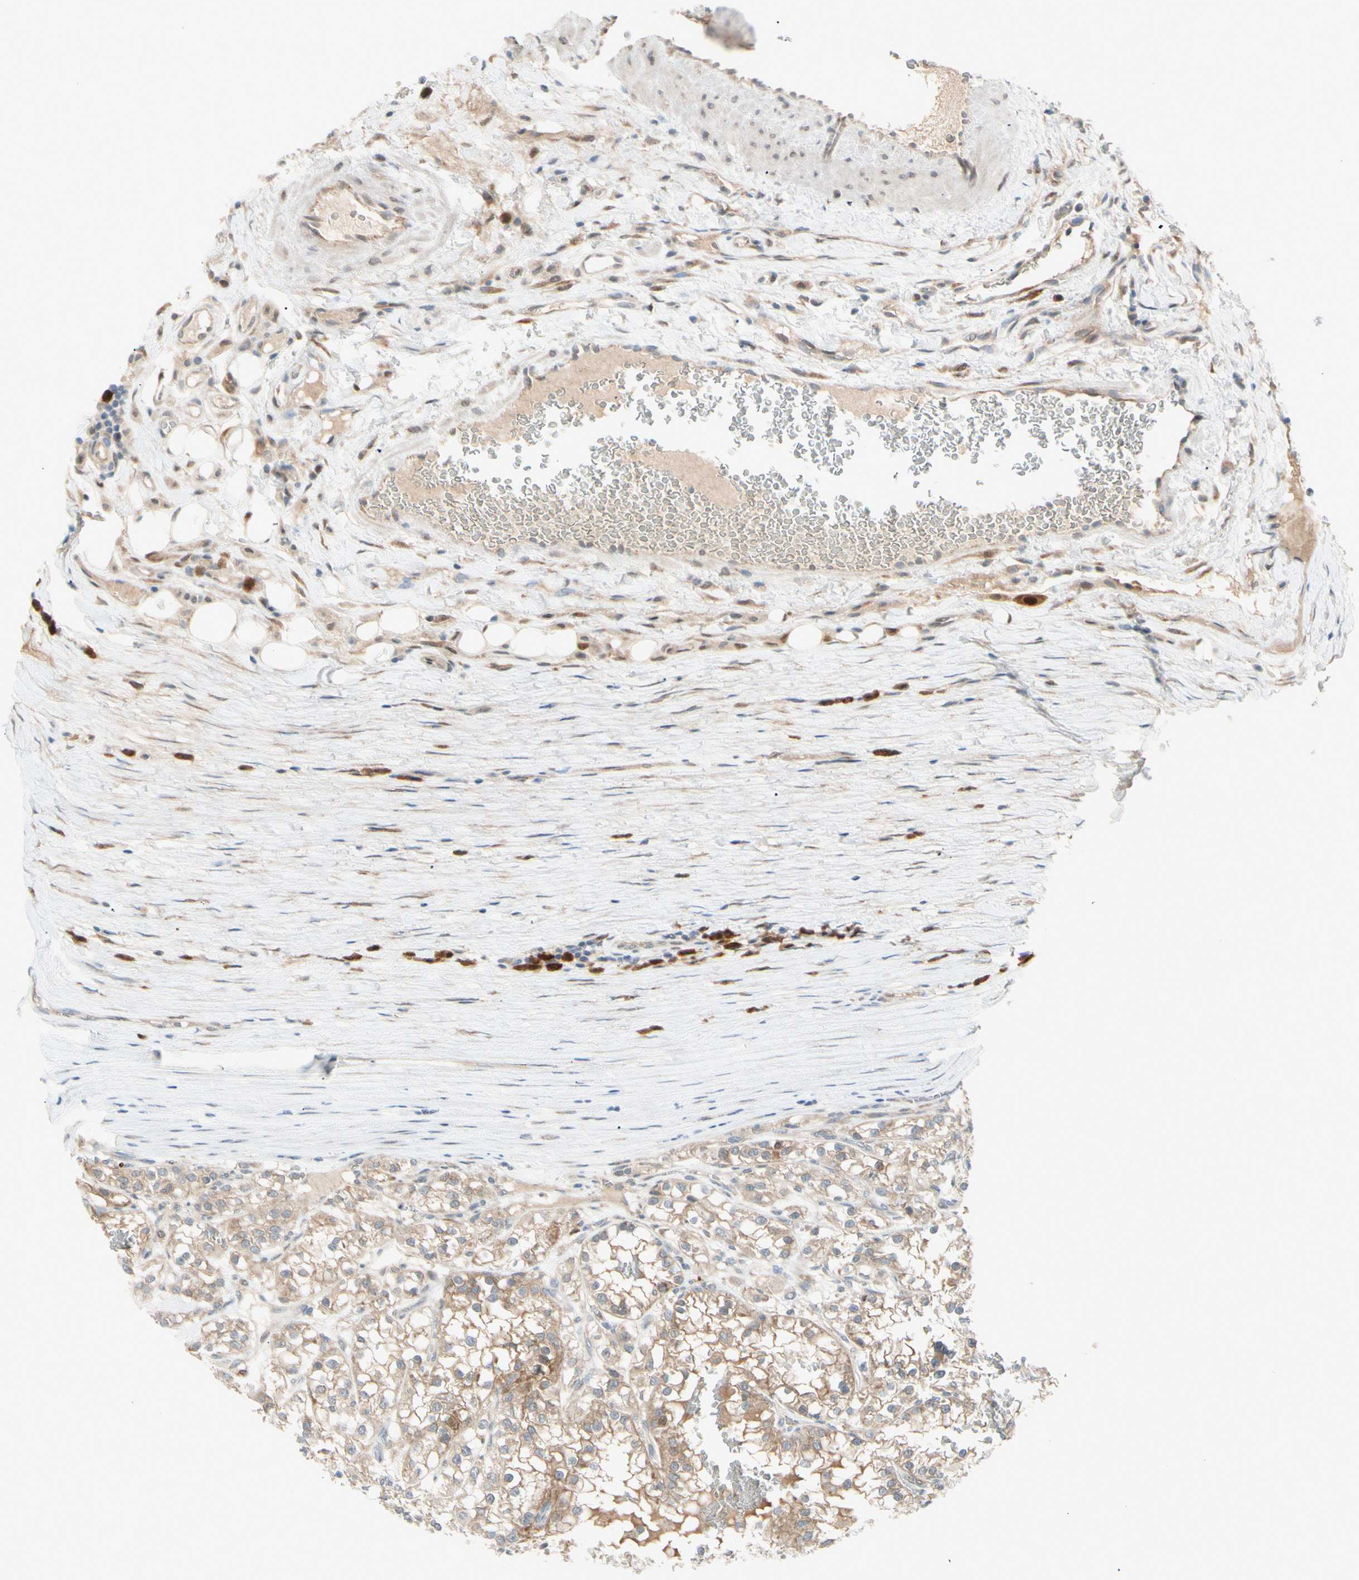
{"staining": {"intensity": "weak", "quantity": ">75%", "location": "cytoplasmic/membranous"}, "tissue": "renal cancer", "cell_type": "Tumor cells", "image_type": "cancer", "snomed": [{"axis": "morphology", "description": "Adenocarcinoma, NOS"}, {"axis": "topography", "description": "Kidney"}], "caption": "Renal cancer stained for a protein (brown) exhibits weak cytoplasmic/membranous positive positivity in approximately >75% of tumor cells.", "gene": "PTTG1", "patient": {"sex": "female", "age": 52}}